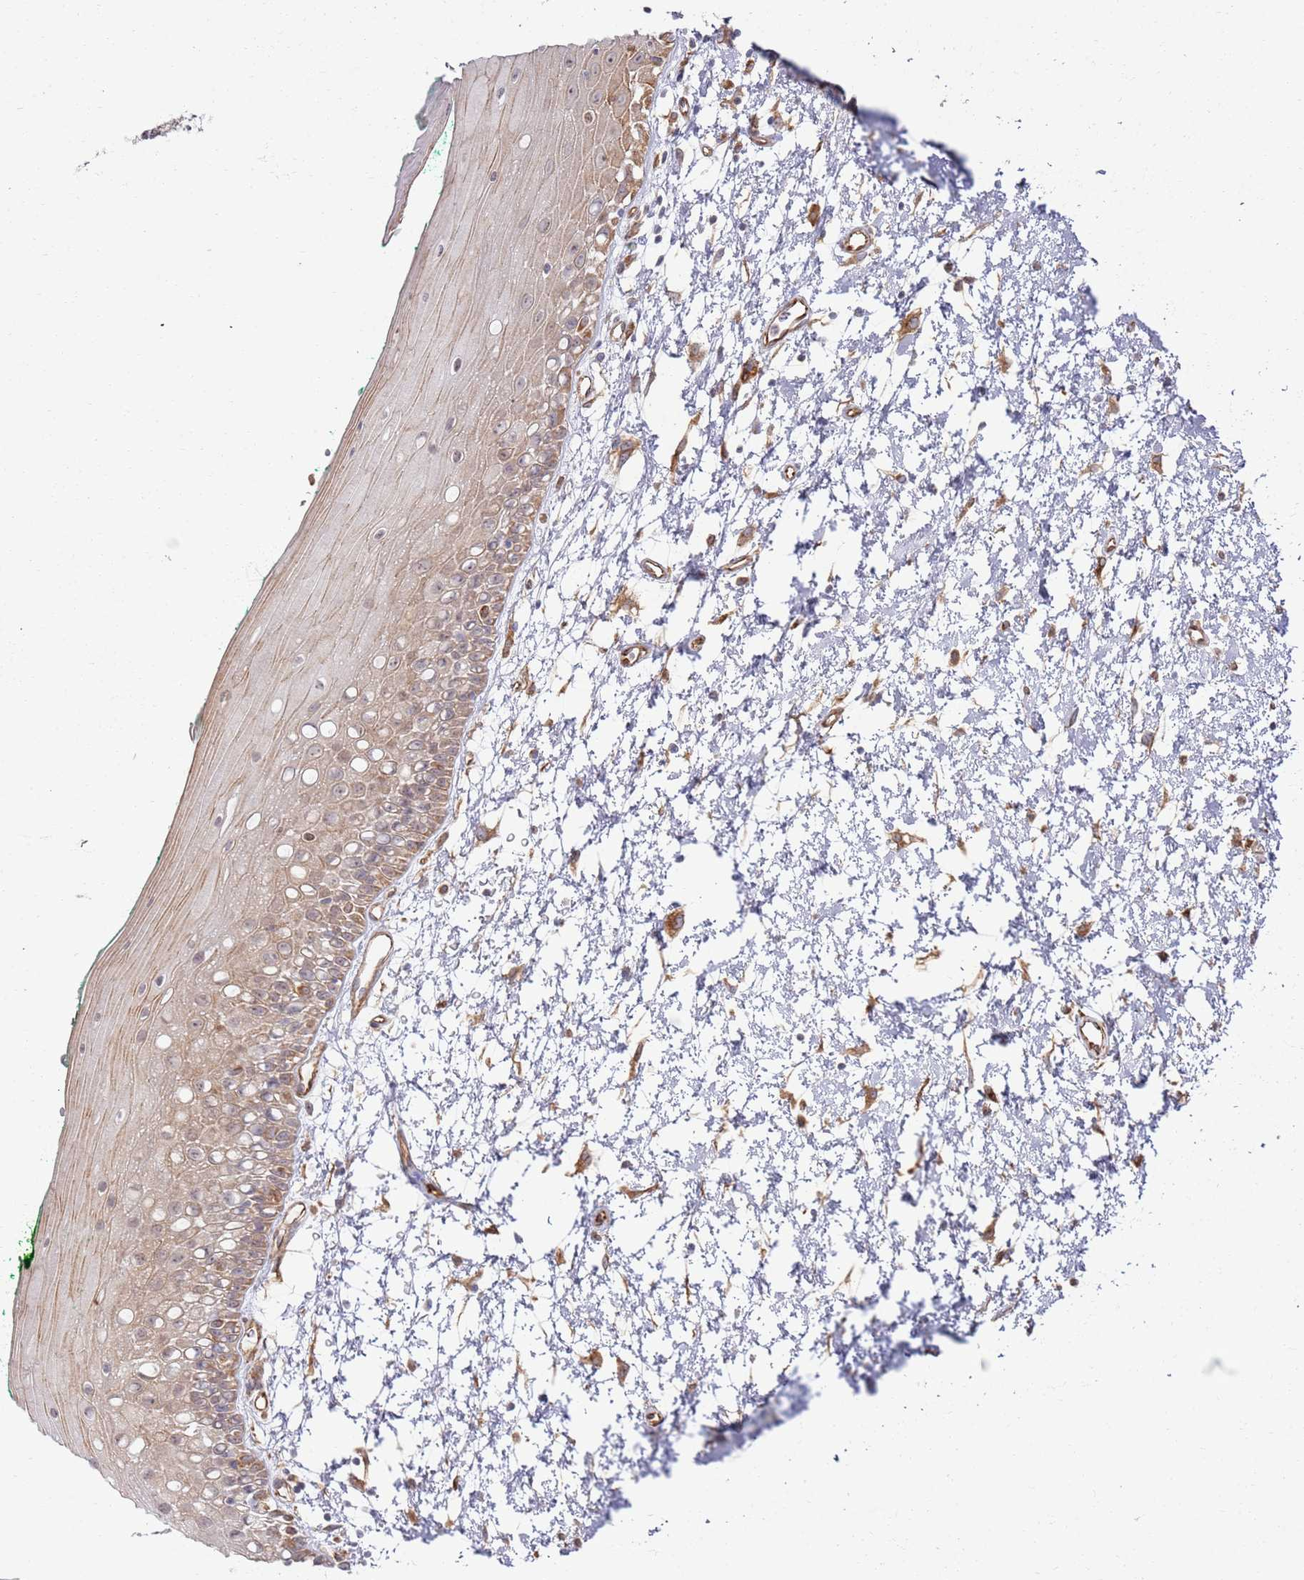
{"staining": {"intensity": "moderate", "quantity": ">75%", "location": "cytoplasmic/membranous"}, "tissue": "oral mucosa", "cell_type": "Squamous epithelial cells", "image_type": "normal", "snomed": [{"axis": "morphology", "description": "Normal tissue, NOS"}, {"axis": "topography", "description": "Oral tissue"}], "caption": "The photomicrograph demonstrates a brown stain indicating the presence of a protein in the cytoplasmic/membranous of squamous epithelial cells in oral mucosa. The staining was performed using DAB (3,3'-diaminobenzidine) to visualize the protein expression in brown, while the nuclei were stained in blue with hematoxylin (Magnification: 20x).", "gene": "PHF21A", "patient": {"sex": "female", "age": 70}}